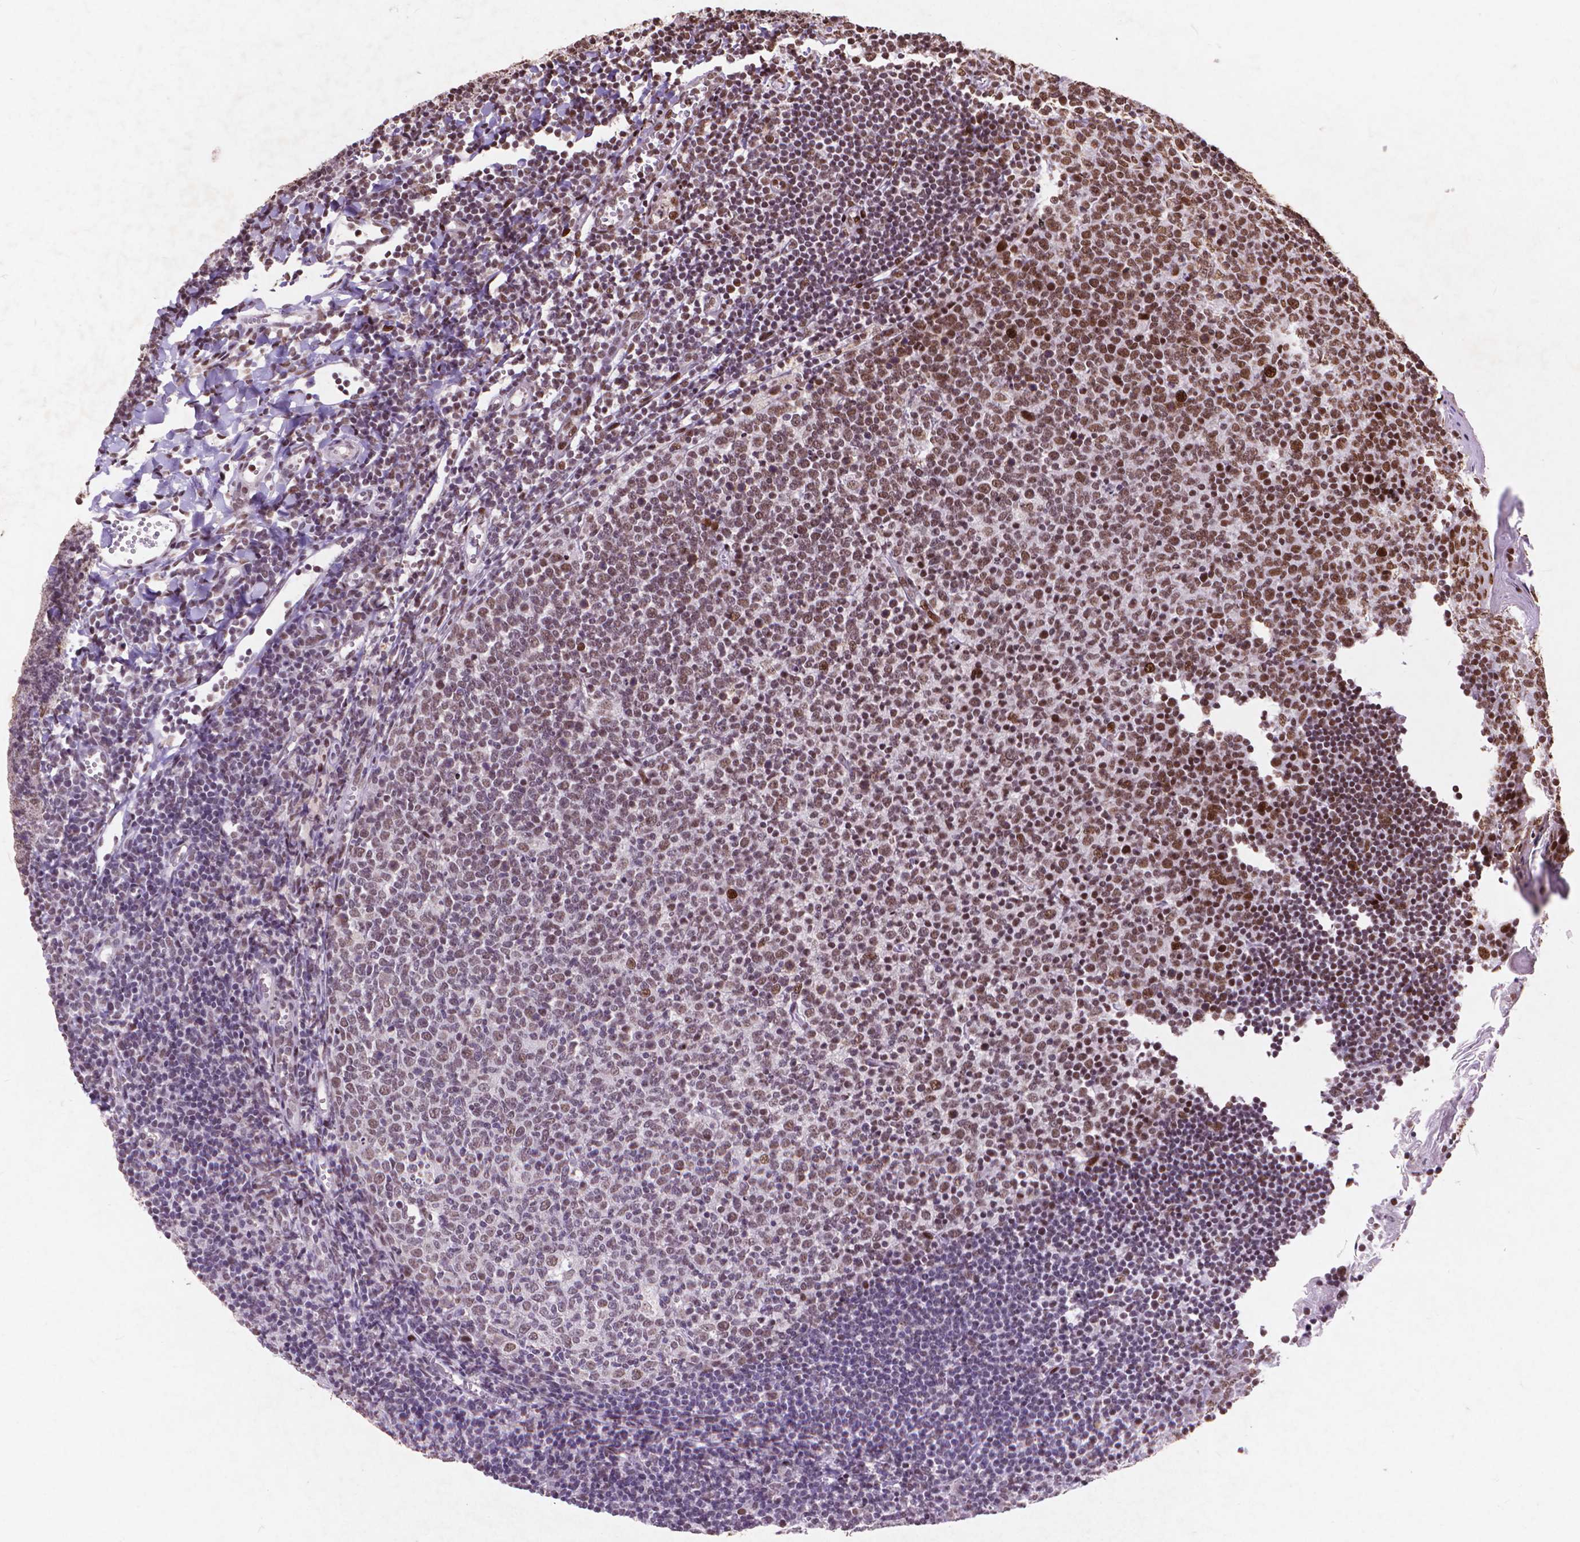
{"staining": {"intensity": "strong", "quantity": "25%-75%", "location": "nuclear"}, "tissue": "lymph node", "cell_type": "Germinal center cells", "image_type": "normal", "snomed": [{"axis": "morphology", "description": "Normal tissue, NOS"}, {"axis": "topography", "description": "Lymph node"}], "caption": "Protein positivity by IHC displays strong nuclear expression in approximately 25%-75% of germinal center cells in benign lymph node.", "gene": "CITED2", "patient": {"sex": "female", "age": 21}}